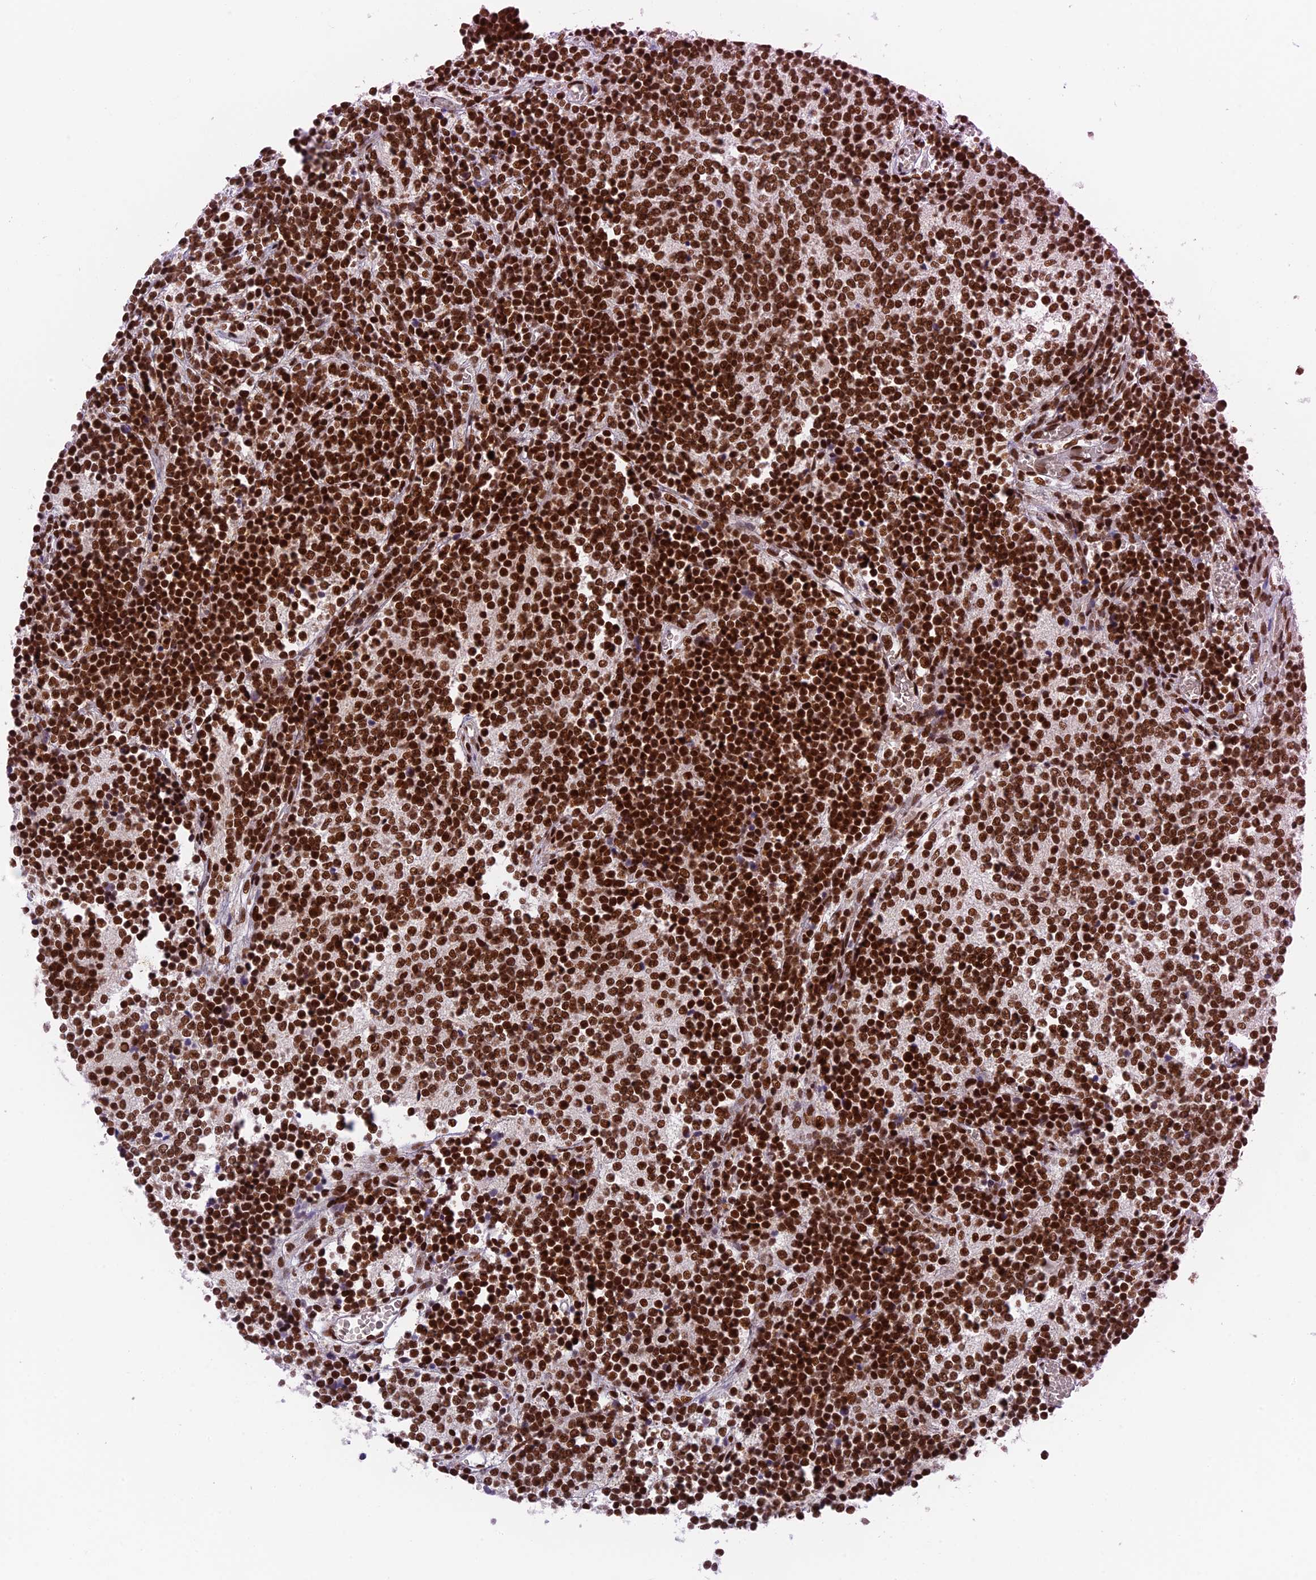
{"staining": {"intensity": "strong", "quantity": ">75%", "location": "nuclear"}, "tissue": "glioma", "cell_type": "Tumor cells", "image_type": "cancer", "snomed": [{"axis": "morphology", "description": "Glioma, malignant, Low grade"}, {"axis": "topography", "description": "Brain"}], "caption": "IHC histopathology image of neoplastic tissue: human glioma stained using immunohistochemistry demonstrates high levels of strong protein expression localized specifically in the nuclear of tumor cells, appearing as a nuclear brown color.", "gene": "EEF1AKMT3", "patient": {"sex": "female", "age": 1}}